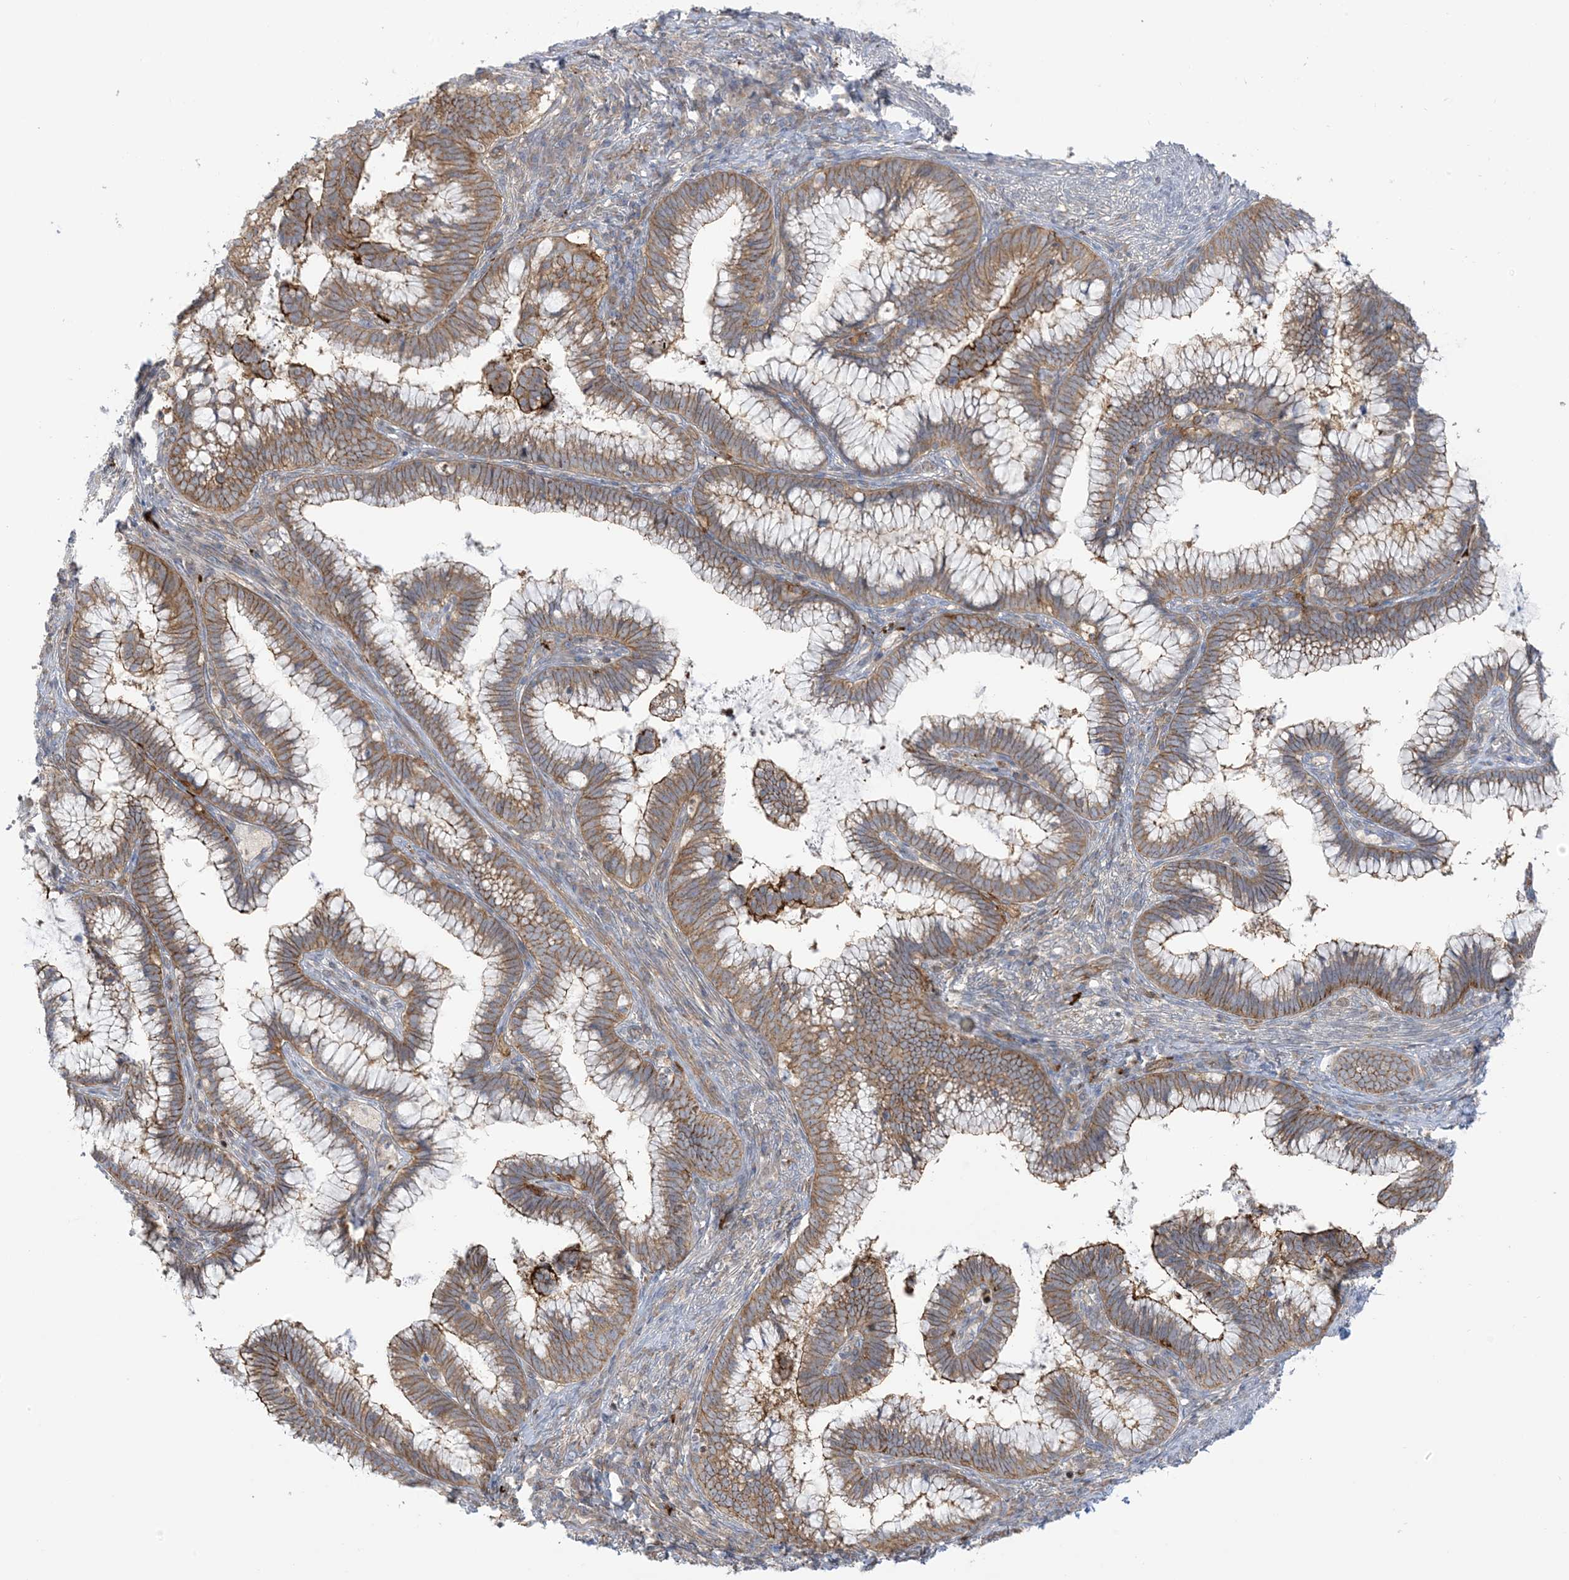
{"staining": {"intensity": "moderate", "quantity": ">75%", "location": "cytoplasmic/membranous"}, "tissue": "cervical cancer", "cell_type": "Tumor cells", "image_type": "cancer", "snomed": [{"axis": "morphology", "description": "Adenocarcinoma, NOS"}, {"axis": "topography", "description": "Cervix"}], "caption": "DAB immunohistochemical staining of cervical cancer (adenocarcinoma) demonstrates moderate cytoplasmic/membranous protein staining in about >75% of tumor cells.", "gene": "ICMT", "patient": {"sex": "female", "age": 36}}